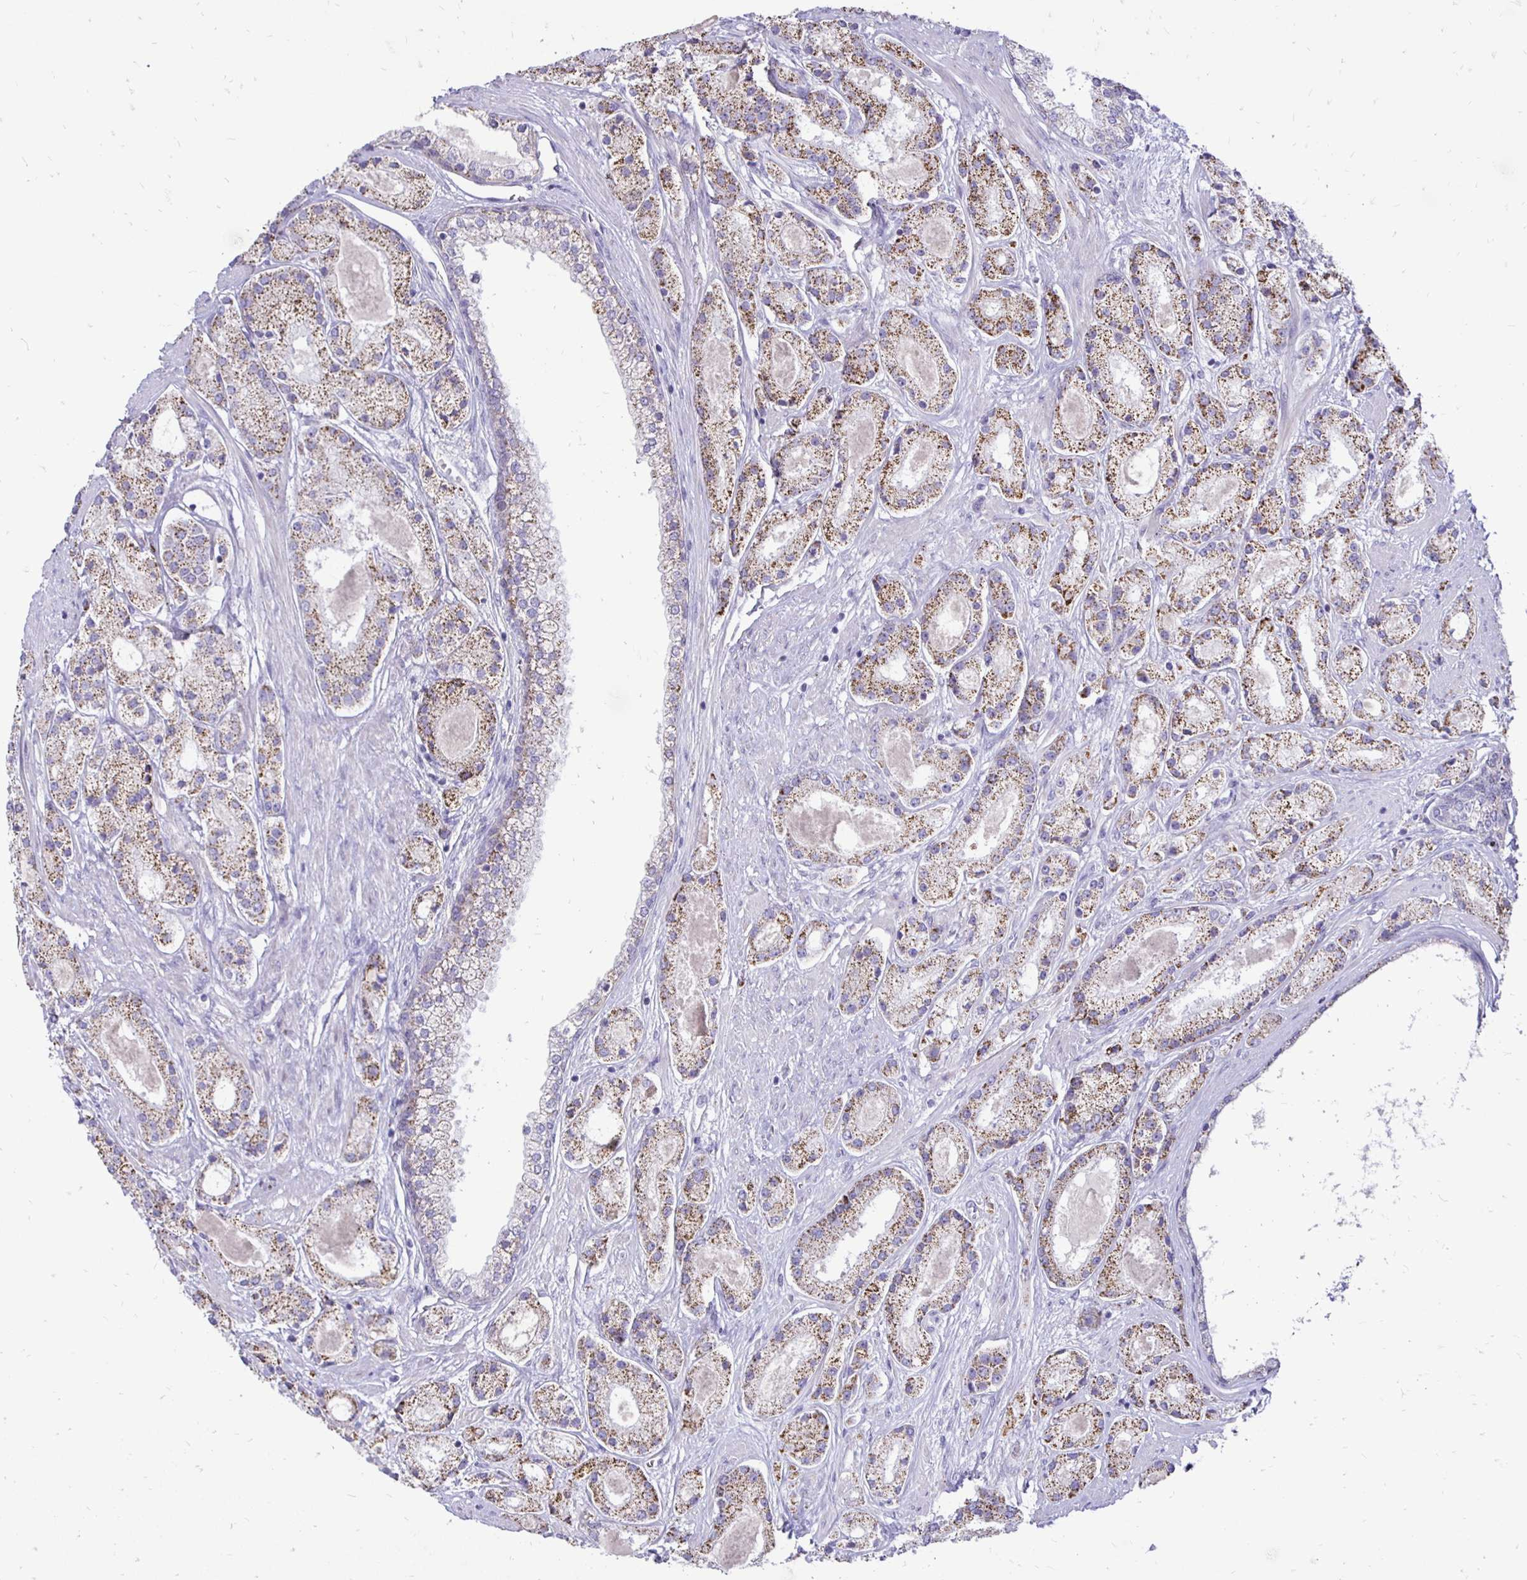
{"staining": {"intensity": "moderate", "quantity": ">75%", "location": "cytoplasmic/membranous"}, "tissue": "prostate cancer", "cell_type": "Tumor cells", "image_type": "cancer", "snomed": [{"axis": "morphology", "description": "Adenocarcinoma, High grade"}, {"axis": "topography", "description": "Prostate"}], "caption": "Tumor cells reveal moderate cytoplasmic/membranous positivity in approximately >75% of cells in prostate adenocarcinoma (high-grade). The protein is stained brown, and the nuclei are stained in blue (DAB IHC with brightfield microscopy, high magnification).", "gene": "GAS2", "patient": {"sex": "male", "age": 67}}